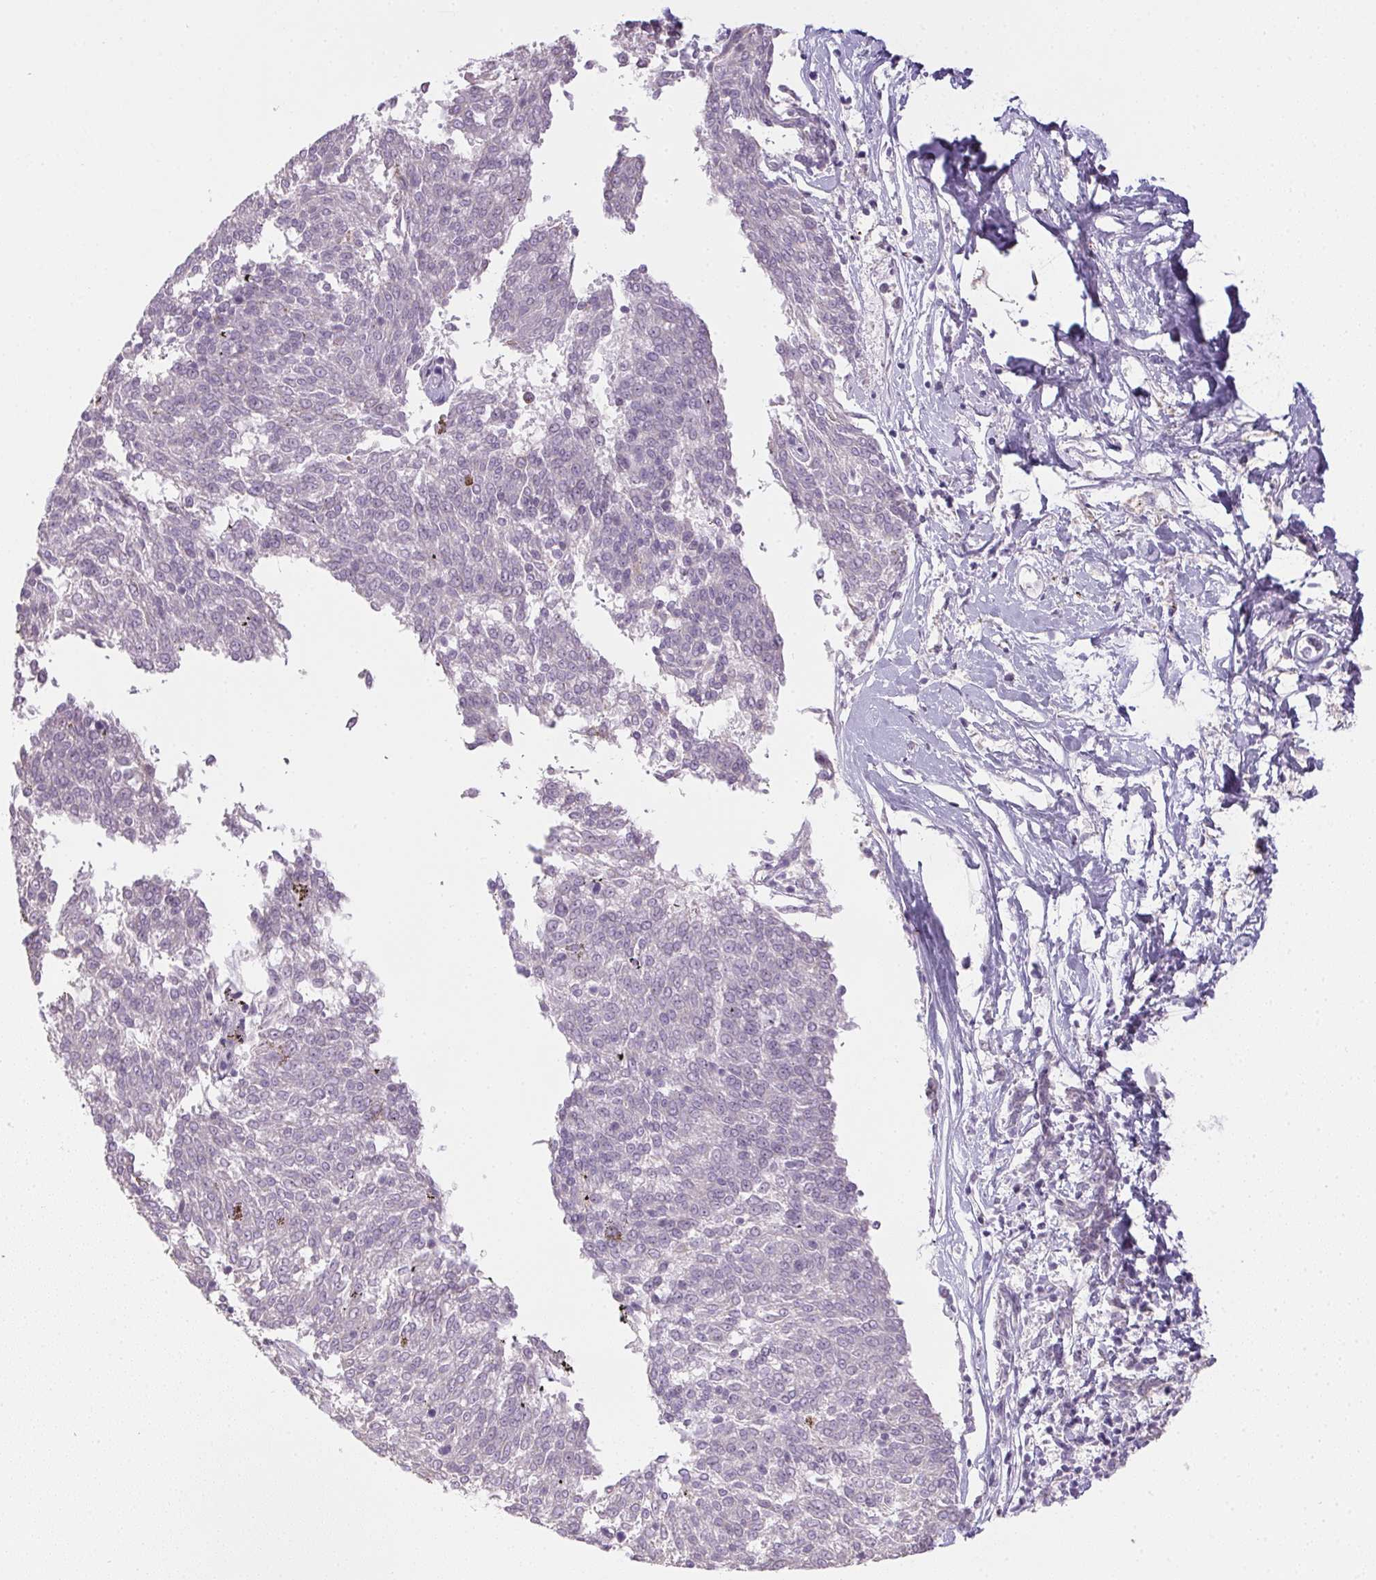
{"staining": {"intensity": "negative", "quantity": "none", "location": "none"}, "tissue": "melanoma", "cell_type": "Tumor cells", "image_type": "cancer", "snomed": [{"axis": "morphology", "description": "Malignant melanoma, NOS"}, {"axis": "topography", "description": "Skin"}], "caption": "IHC photomicrograph of human melanoma stained for a protein (brown), which displays no expression in tumor cells.", "gene": "CTCFL", "patient": {"sex": "female", "age": 72}}